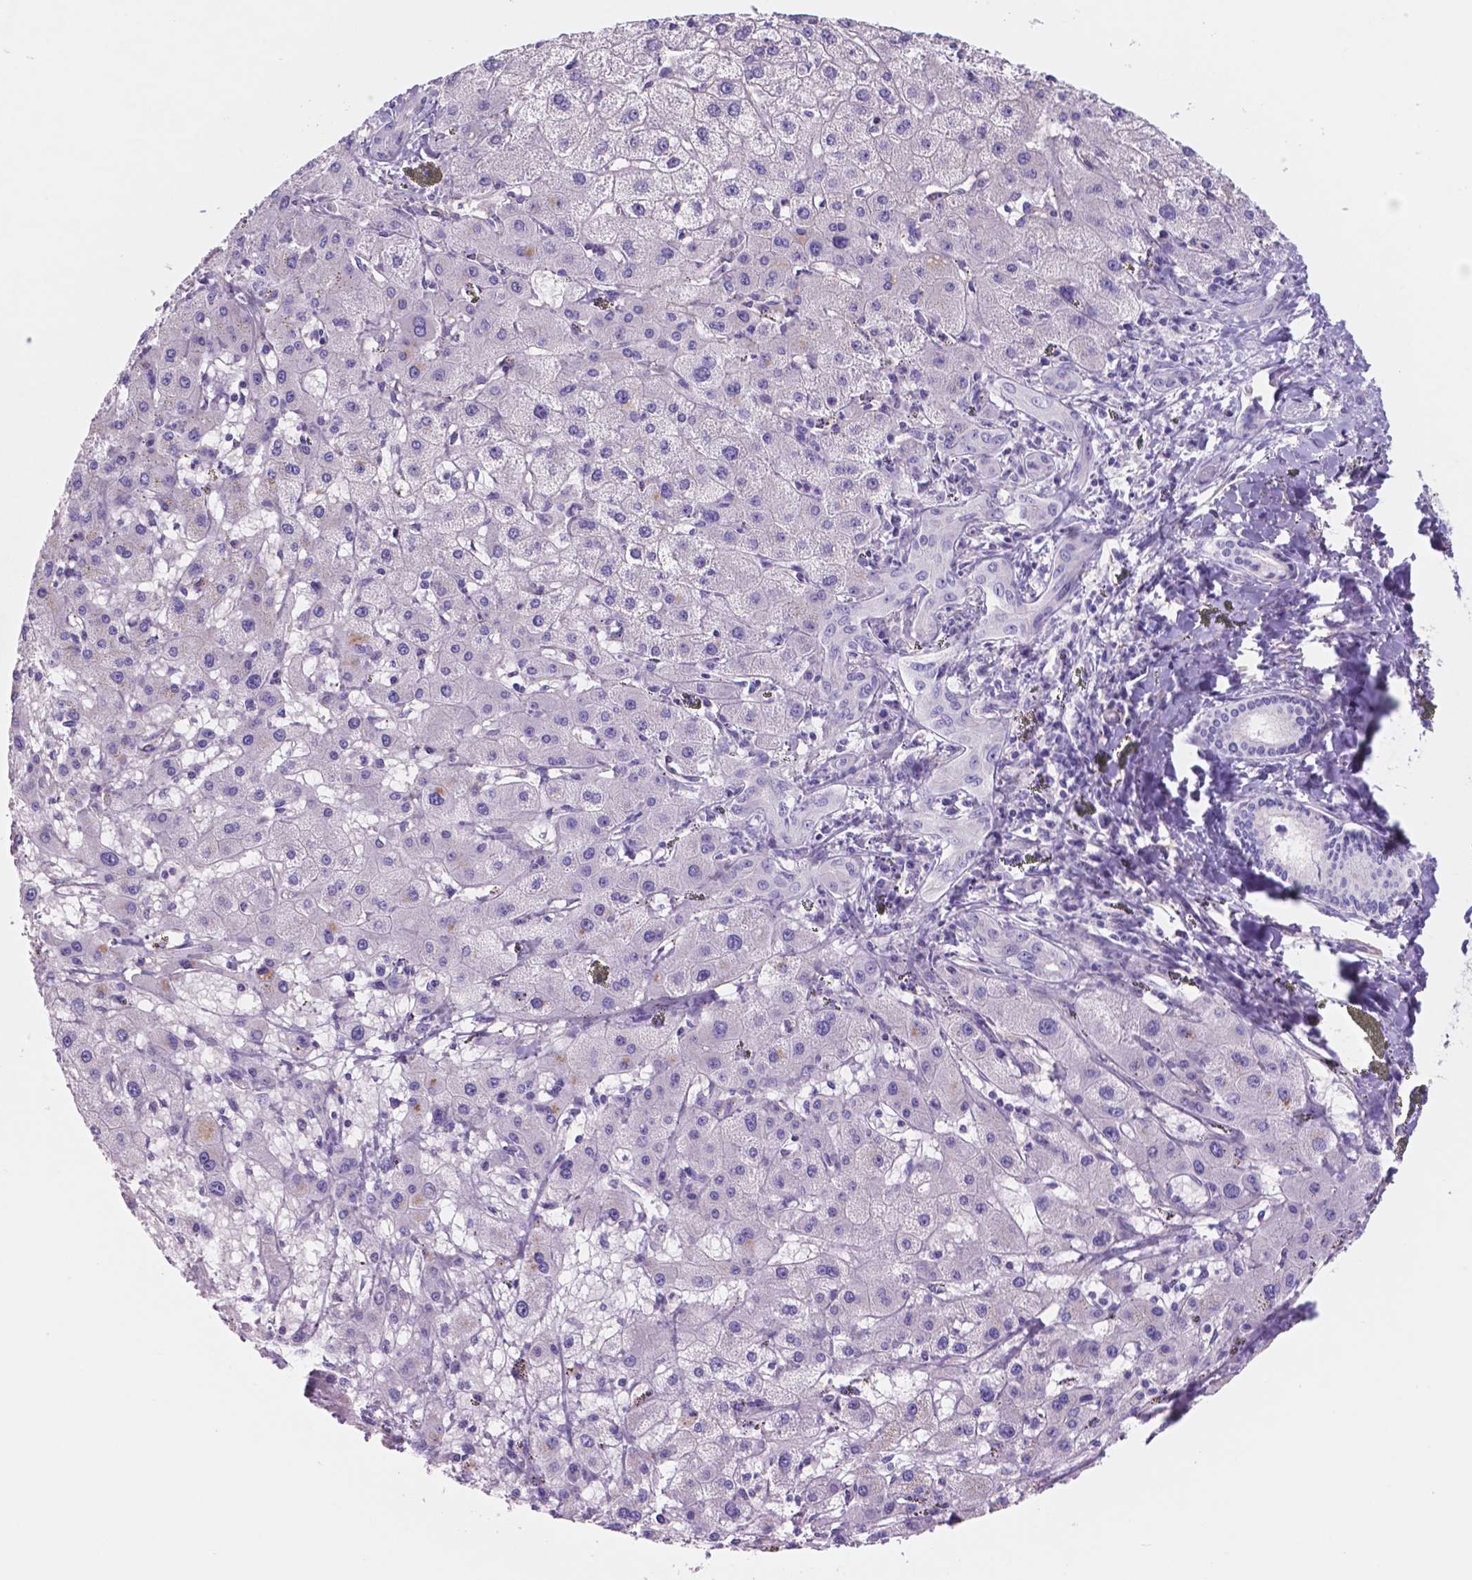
{"staining": {"intensity": "negative", "quantity": "none", "location": "none"}, "tissue": "liver cancer", "cell_type": "Tumor cells", "image_type": "cancer", "snomed": [{"axis": "morphology", "description": "Cholangiocarcinoma"}, {"axis": "topography", "description": "Liver"}], "caption": "An image of liver cancer stained for a protein exhibits no brown staining in tumor cells. (Brightfield microscopy of DAB immunohistochemistry at high magnification).", "gene": "TOR2A", "patient": {"sex": "female", "age": 60}}